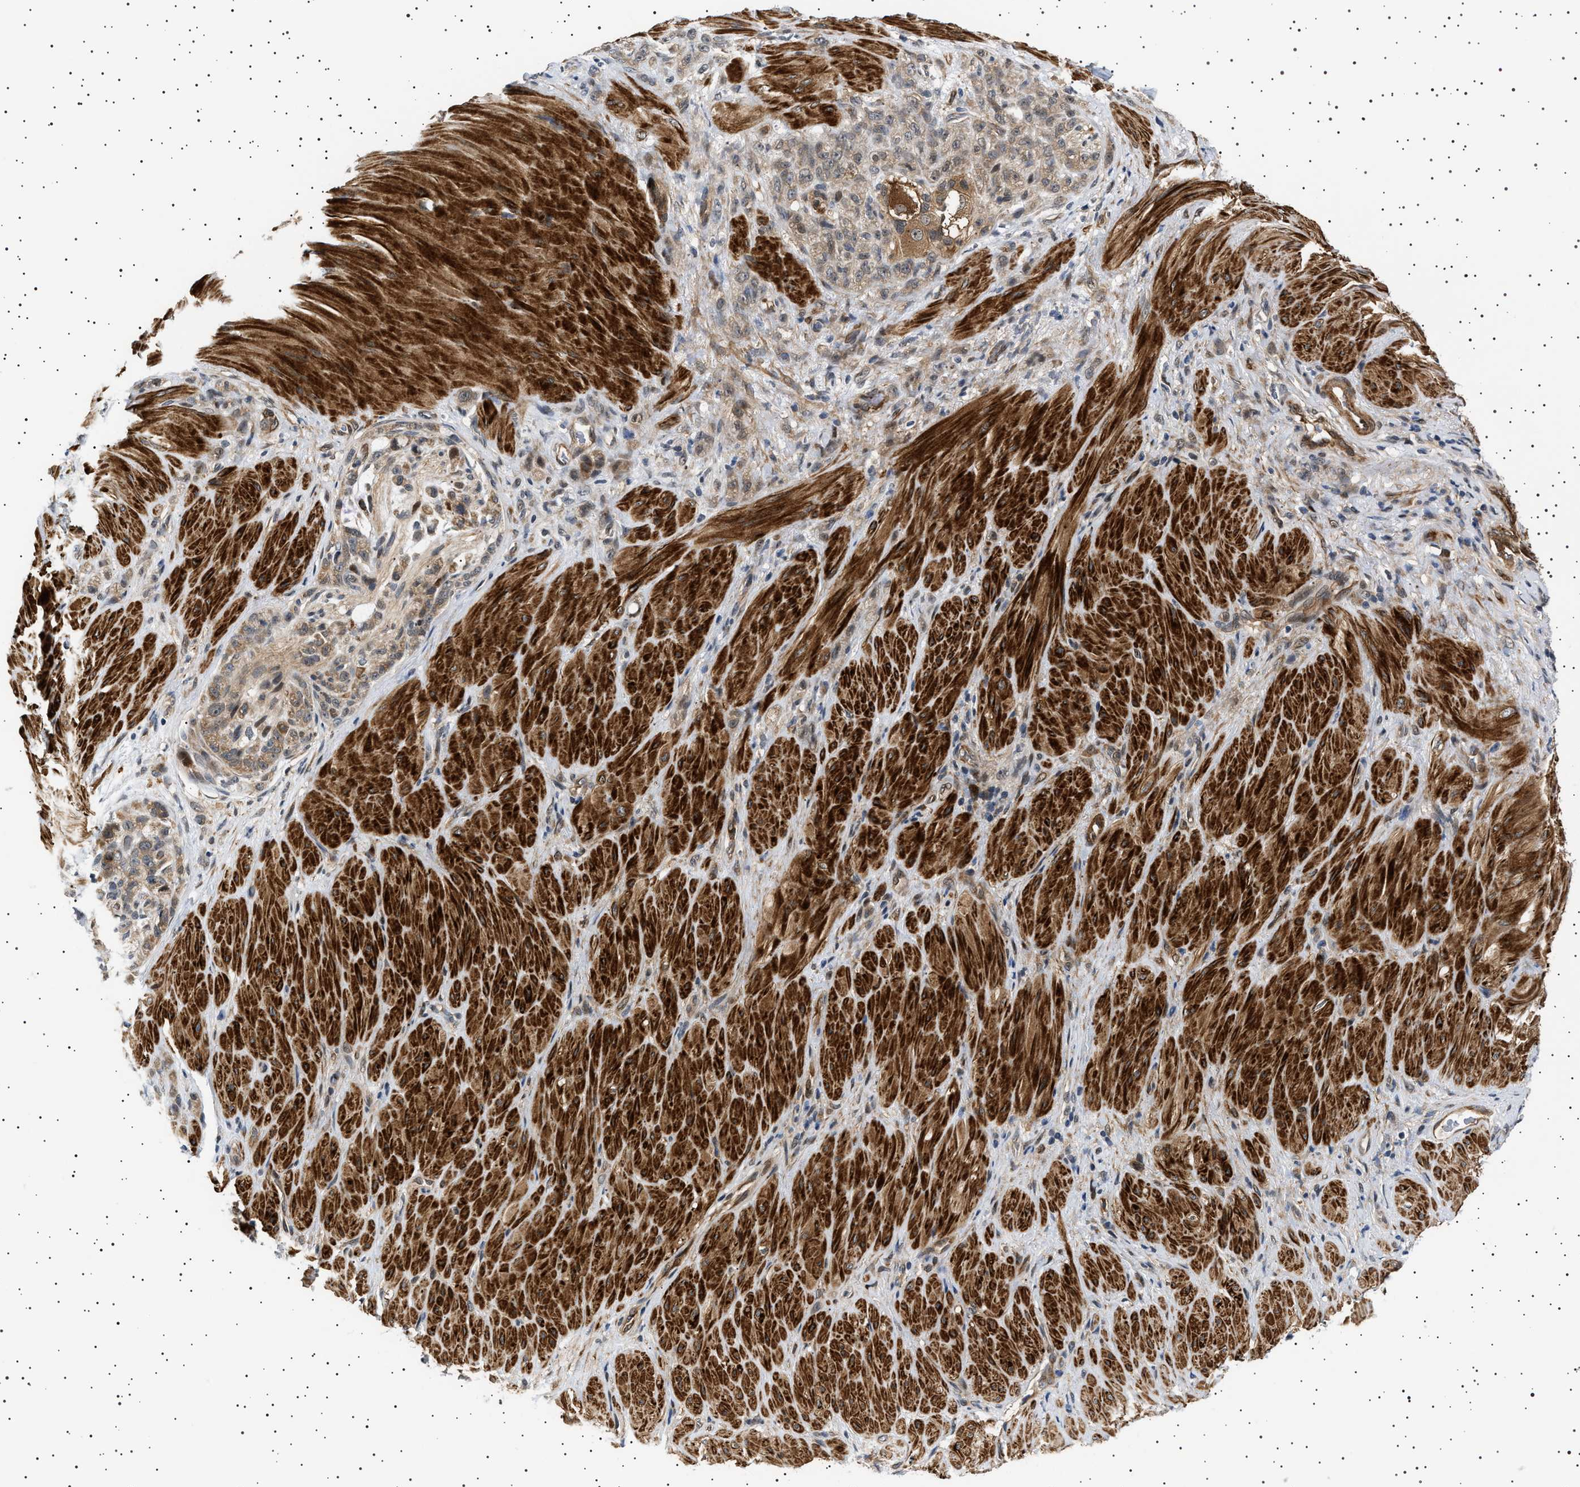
{"staining": {"intensity": "weak", "quantity": ">75%", "location": "cytoplasmic/membranous"}, "tissue": "stomach cancer", "cell_type": "Tumor cells", "image_type": "cancer", "snomed": [{"axis": "morphology", "description": "Normal tissue, NOS"}, {"axis": "morphology", "description": "Adenocarcinoma, NOS"}, {"axis": "topography", "description": "Stomach"}], "caption": "Tumor cells exhibit weak cytoplasmic/membranous expression in about >75% of cells in adenocarcinoma (stomach).", "gene": "BAG3", "patient": {"sex": "male", "age": 82}}